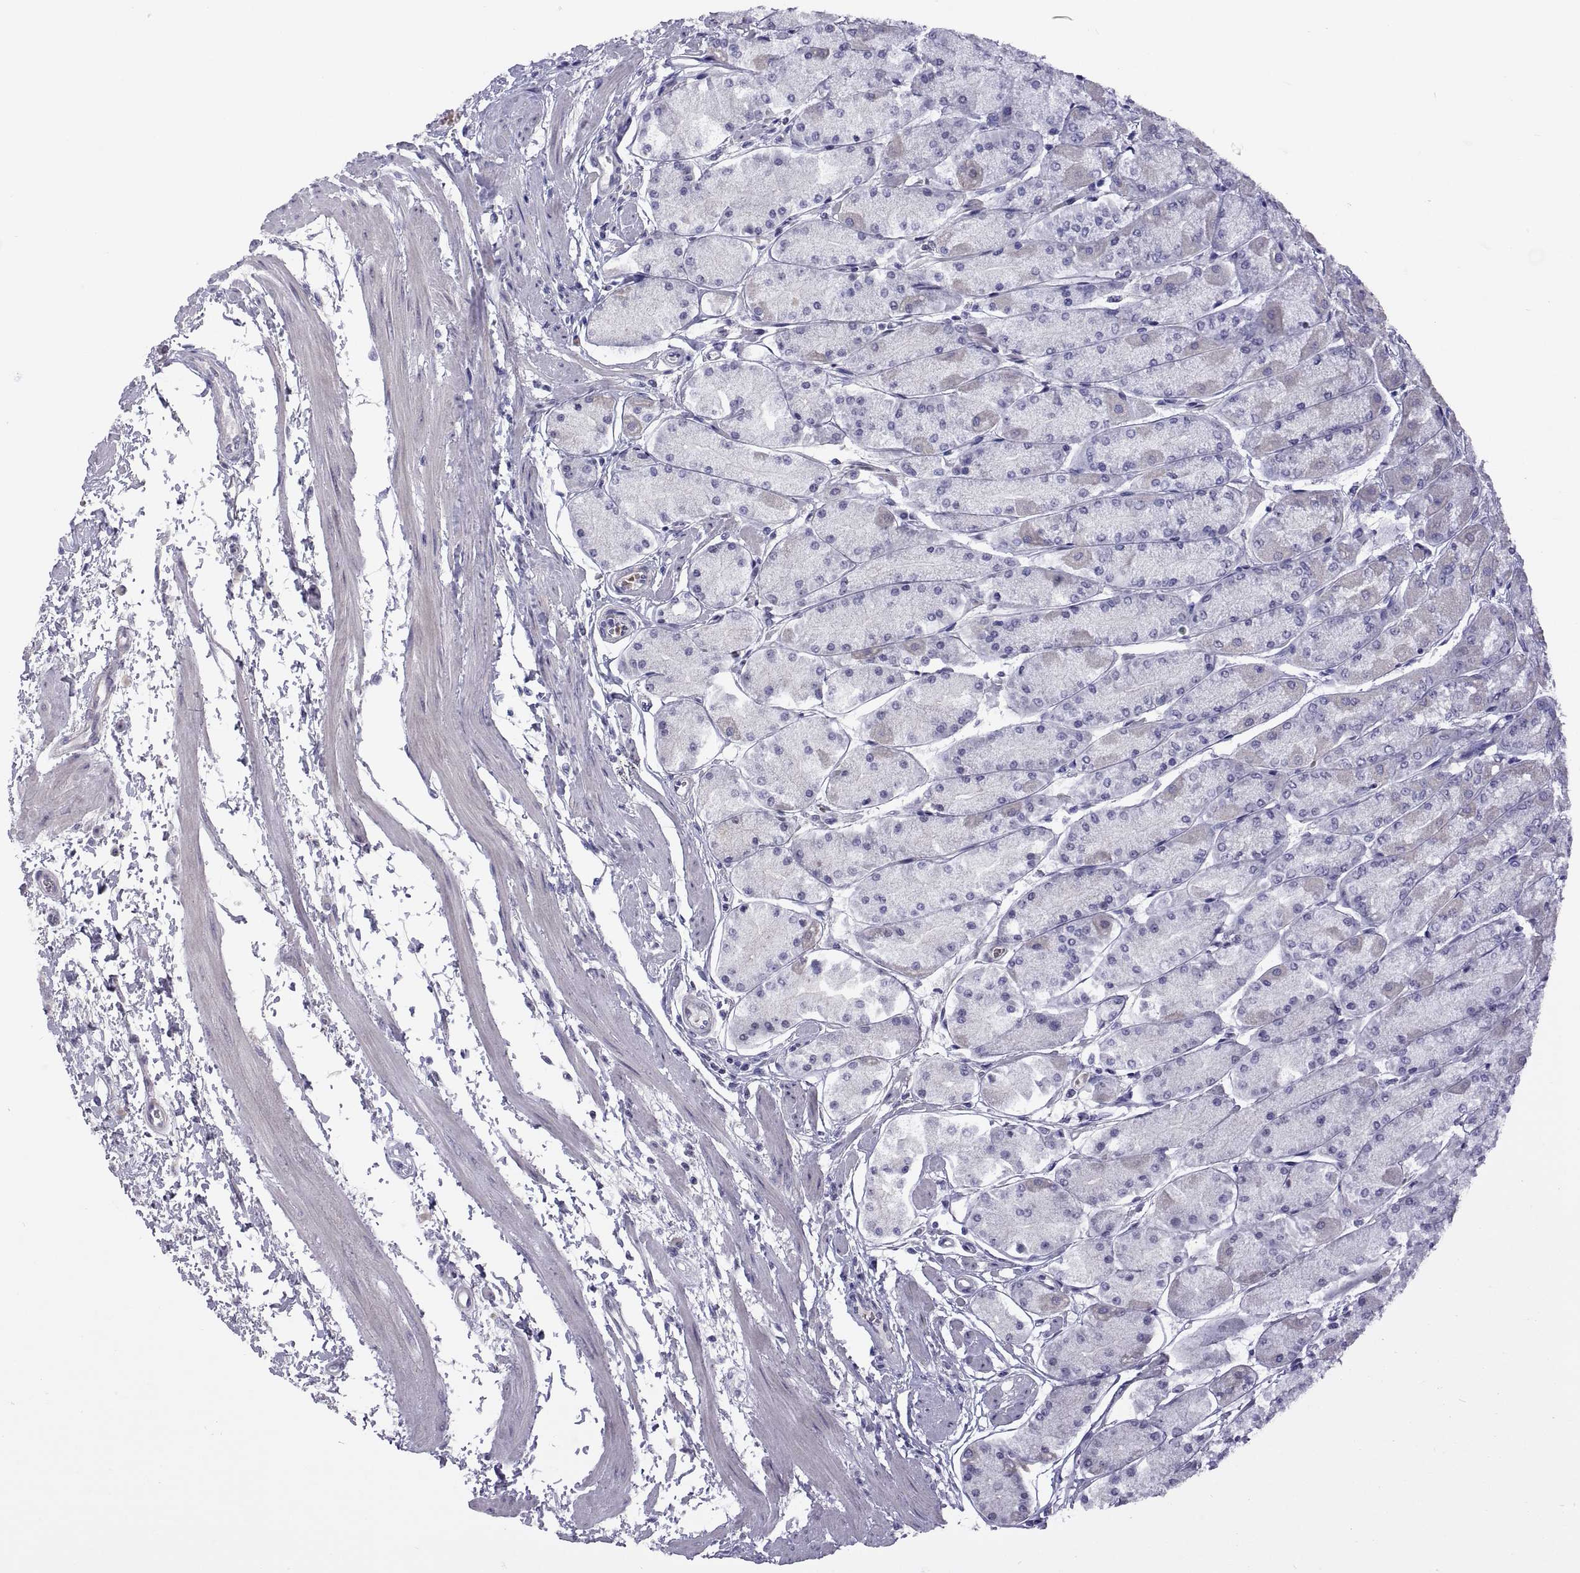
{"staining": {"intensity": "weak", "quantity": "<25%", "location": "cytoplasmic/membranous"}, "tissue": "stomach", "cell_type": "Glandular cells", "image_type": "normal", "snomed": [{"axis": "morphology", "description": "Normal tissue, NOS"}, {"axis": "topography", "description": "Stomach, upper"}], "caption": "A high-resolution photomicrograph shows immunohistochemistry (IHC) staining of normal stomach, which shows no significant staining in glandular cells. (DAB immunohistochemistry visualized using brightfield microscopy, high magnification).", "gene": "VSX2", "patient": {"sex": "male", "age": 60}}